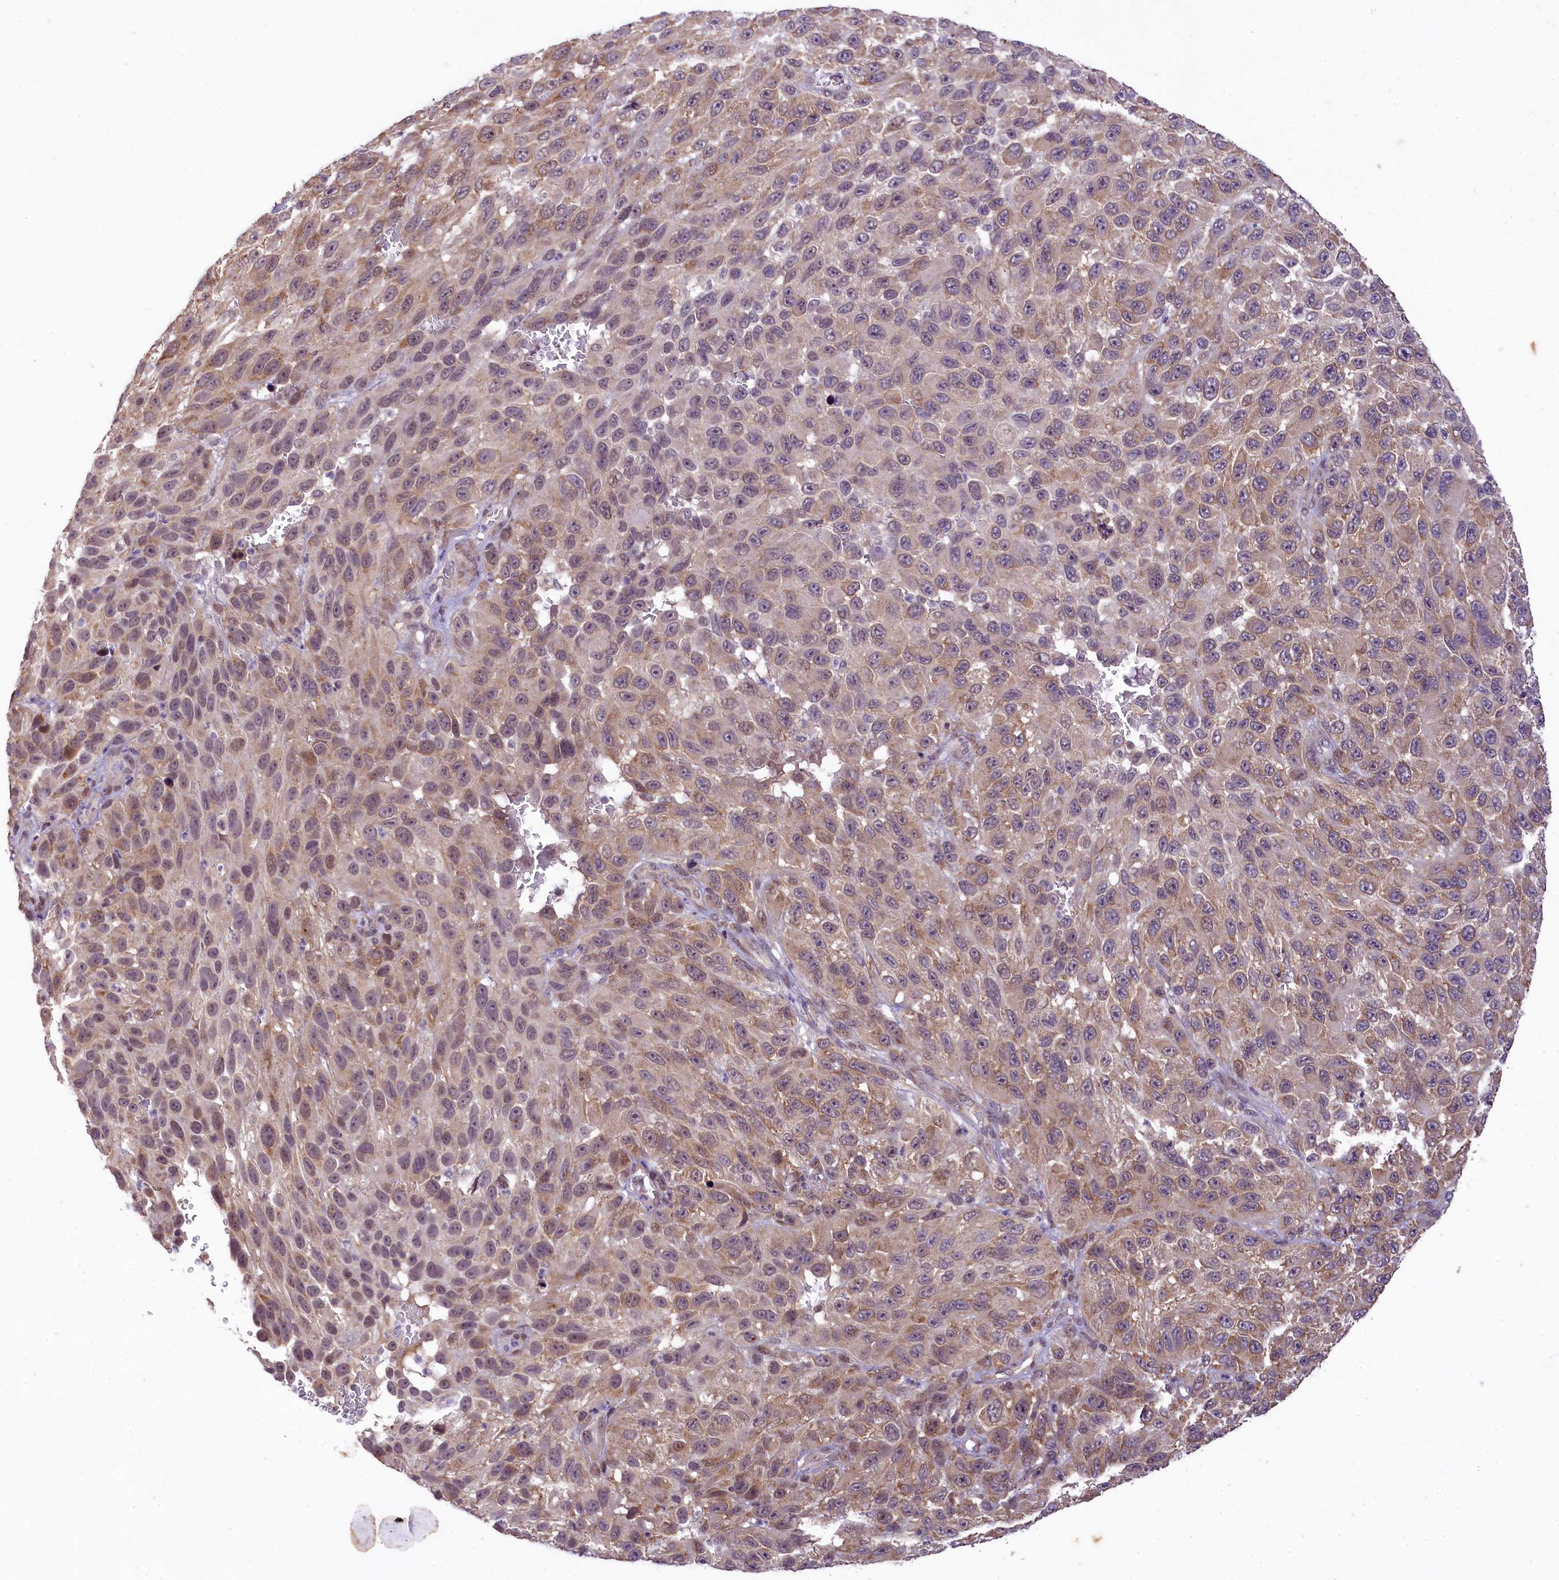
{"staining": {"intensity": "moderate", "quantity": ">75%", "location": "cytoplasmic/membranous"}, "tissue": "melanoma", "cell_type": "Tumor cells", "image_type": "cancer", "snomed": [{"axis": "morphology", "description": "Malignant melanoma, NOS"}, {"axis": "topography", "description": "Skin"}], "caption": "Moderate cytoplasmic/membranous expression is seen in approximately >75% of tumor cells in malignant melanoma. The protein of interest is stained brown, and the nuclei are stained in blue (DAB (3,3'-diaminobenzidine) IHC with brightfield microscopy, high magnification).", "gene": "RBBP8", "patient": {"sex": "female", "age": 96}}